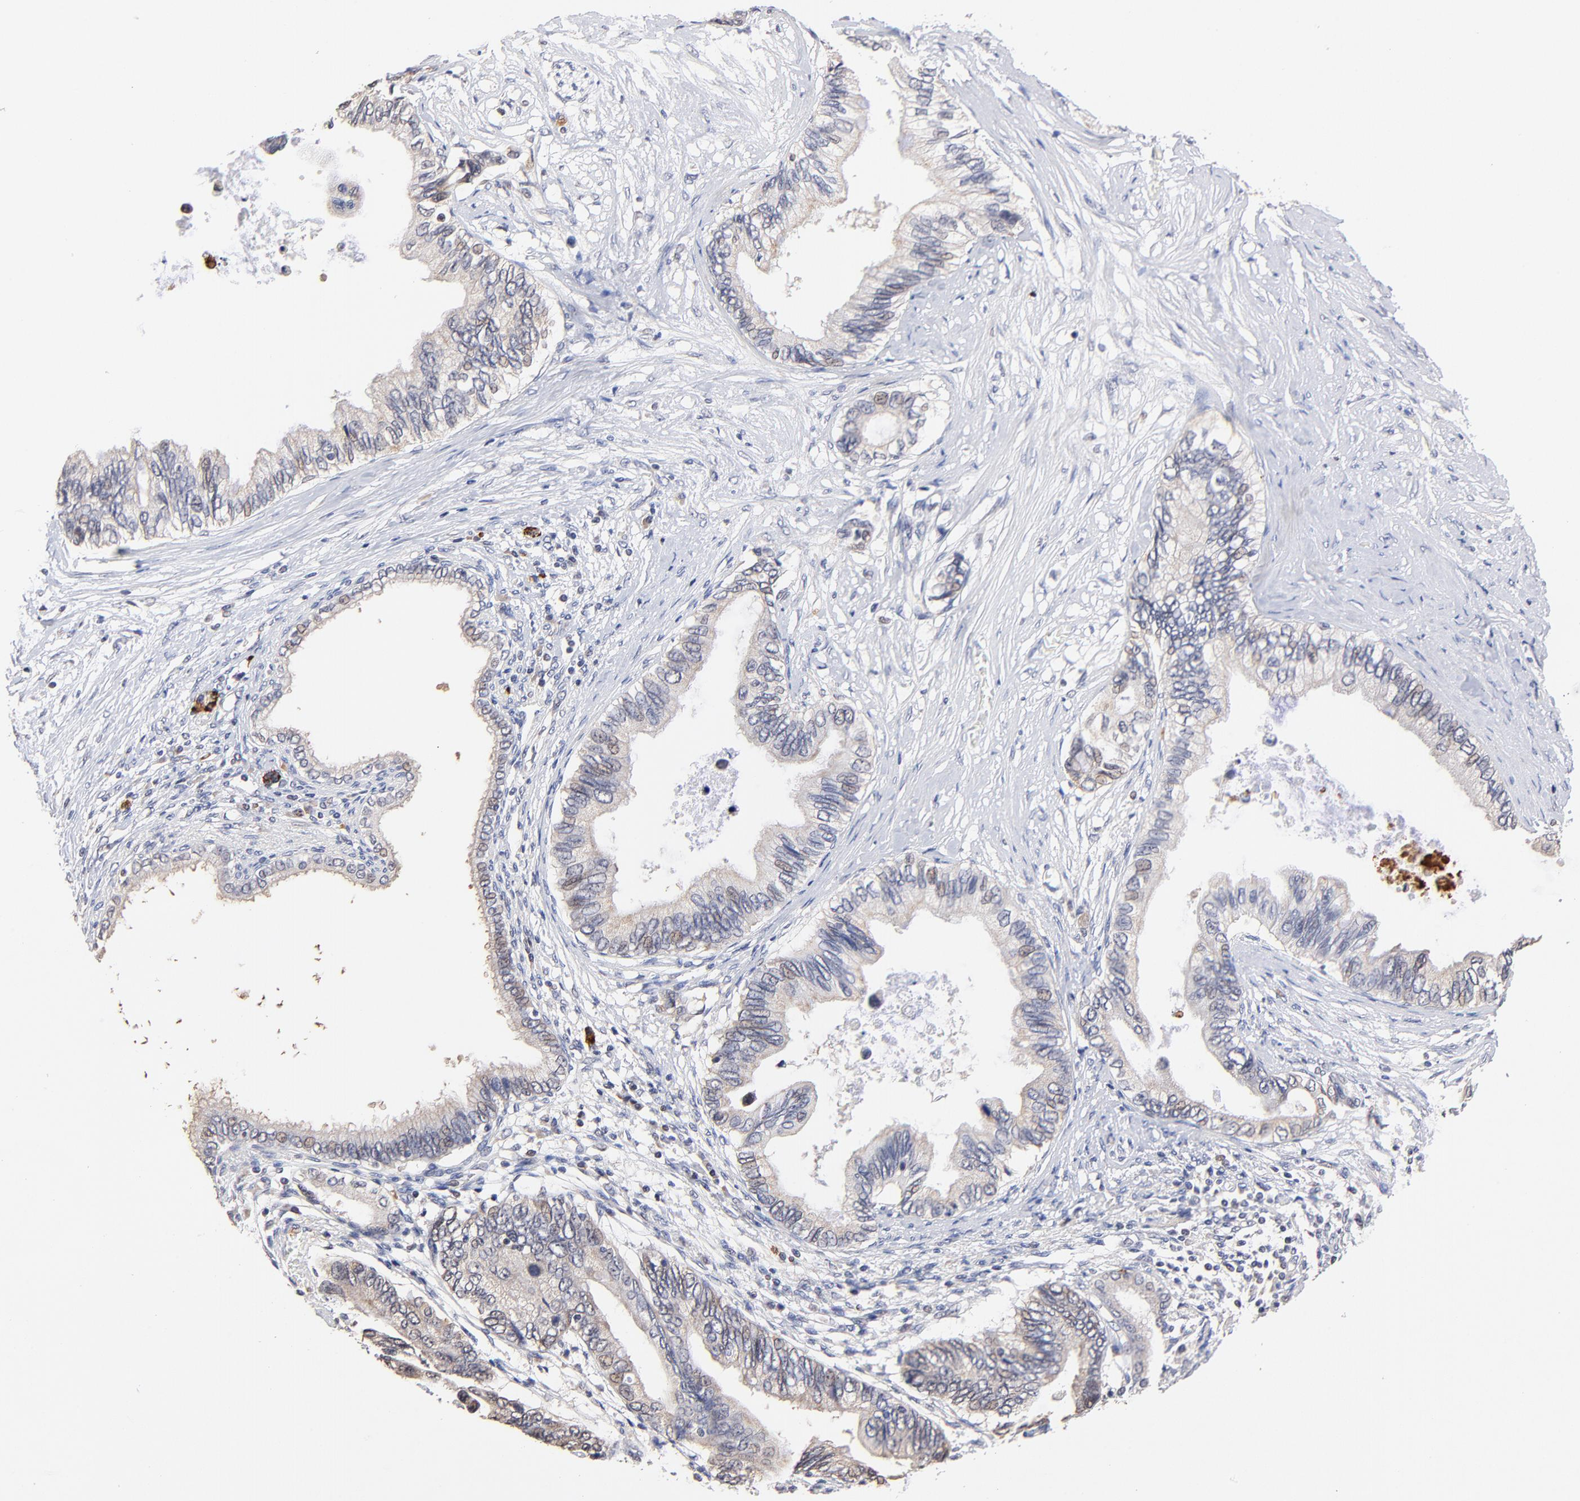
{"staining": {"intensity": "weak", "quantity": "<25%", "location": "nuclear"}, "tissue": "pancreatic cancer", "cell_type": "Tumor cells", "image_type": "cancer", "snomed": [{"axis": "morphology", "description": "Adenocarcinoma, NOS"}, {"axis": "topography", "description": "Pancreas"}], "caption": "Micrograph shows no significant protein expression in tumor cells of pancreatic cancer (adenocarcinoma).", "gene": "BBOF1", "patient": {"sex": "female", "age": 66}}